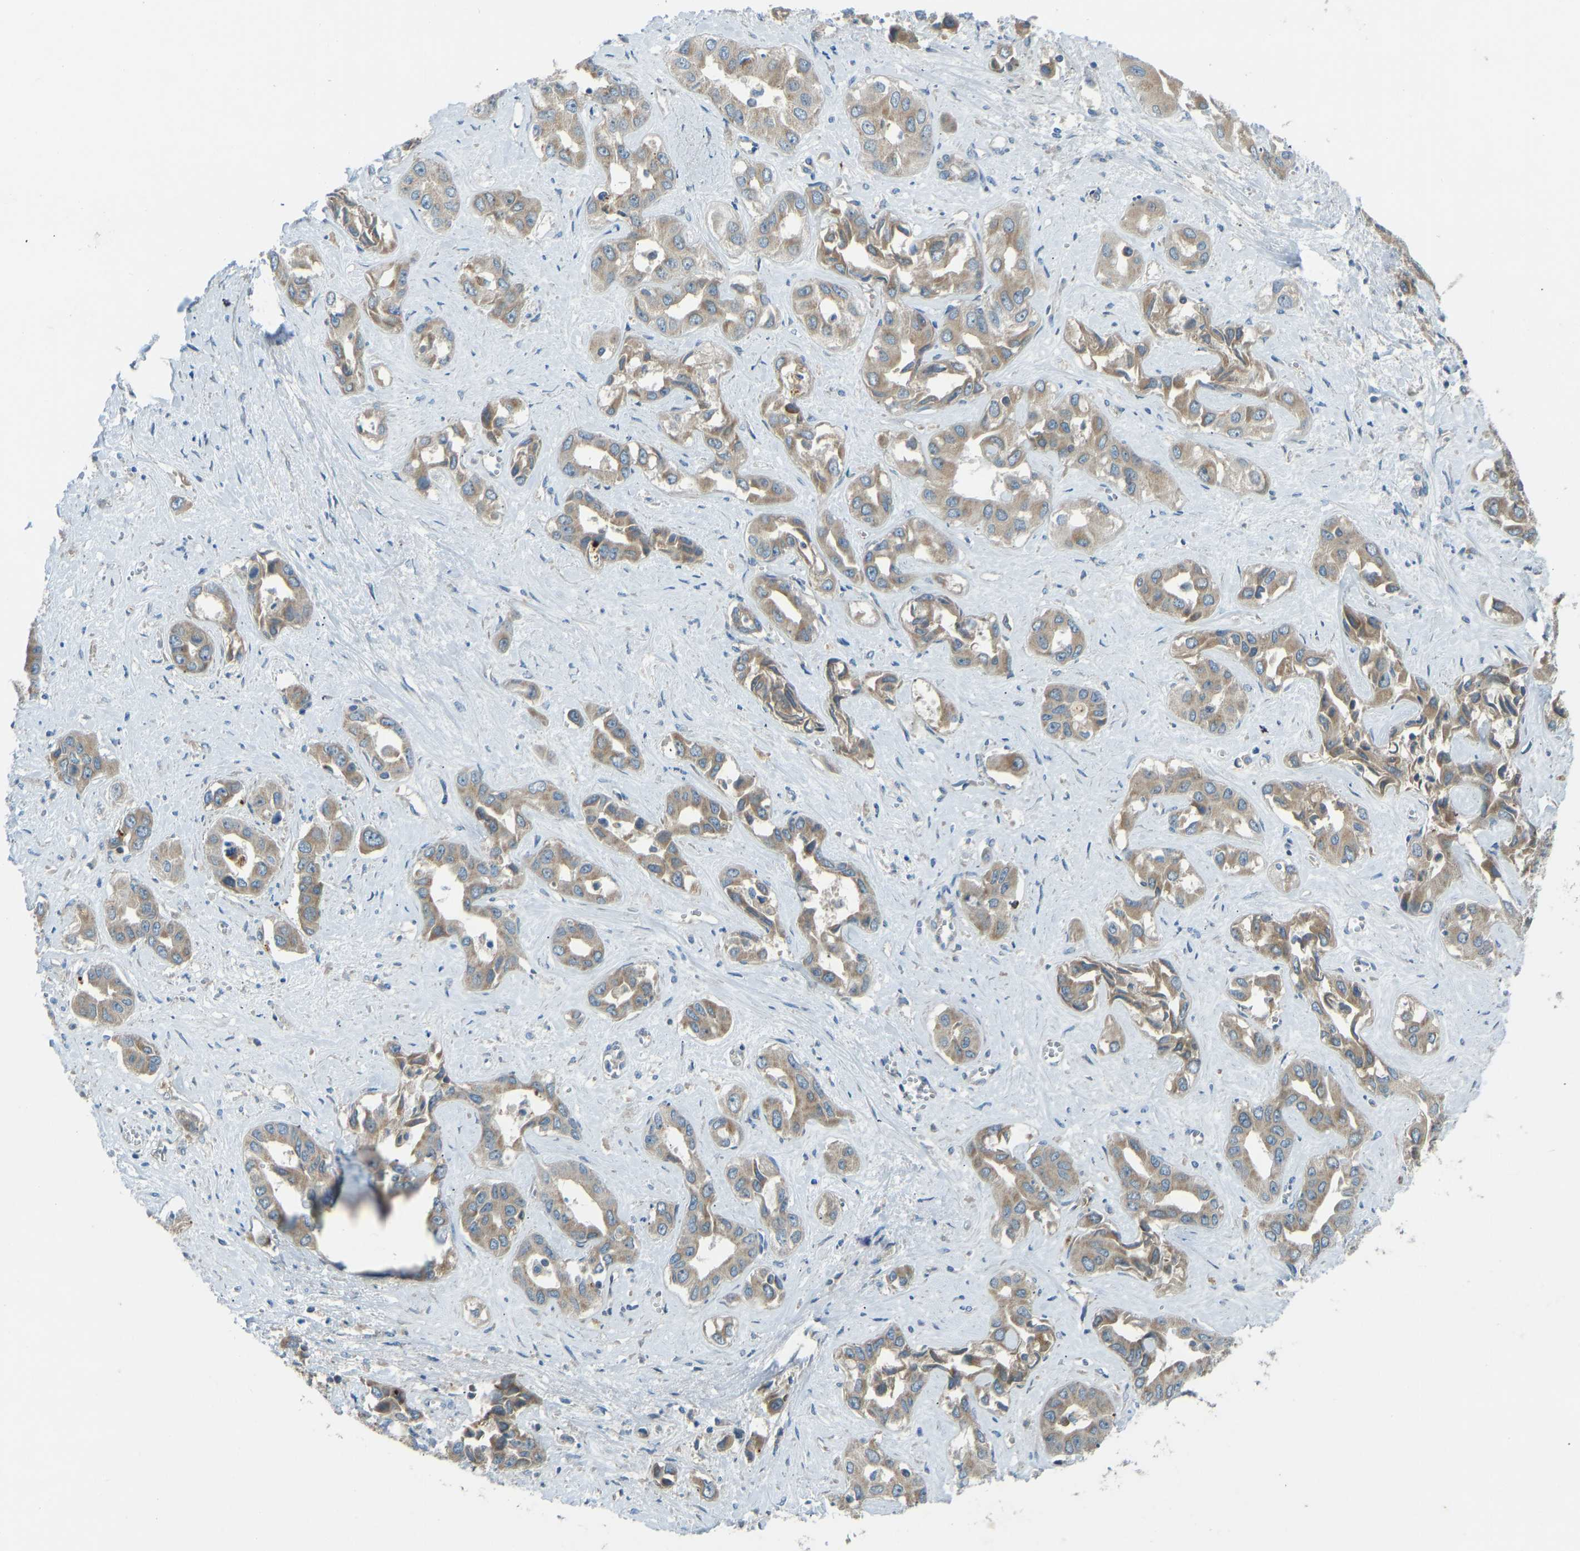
{"staining": {"intensity": "moderate", "quantity": ">75%", "location": "cytoplasmic/membranous"}, "tissue": "liver cancer", "cell_type": "Tumor cells", "image_type": "cancer", "snomed": [{"axis": "morphology", "description": "Cholangiocarcinoma"}, {"axis": "topography", "description": "Liver"}], "caption": "A histopathology image of liver cholangiocarcinoma stained for a protein exhibits moderate cytoplasmic/membranous brown staining in tumor cells. The staining is performed using DAB (3,3'-diaminobenzidine) brown chromogen to label protein expression. The nuclei are counter-stained blue using hematoxylin.", "gene": "STAU2", "patient": {"sex": "female", "age": 52}}